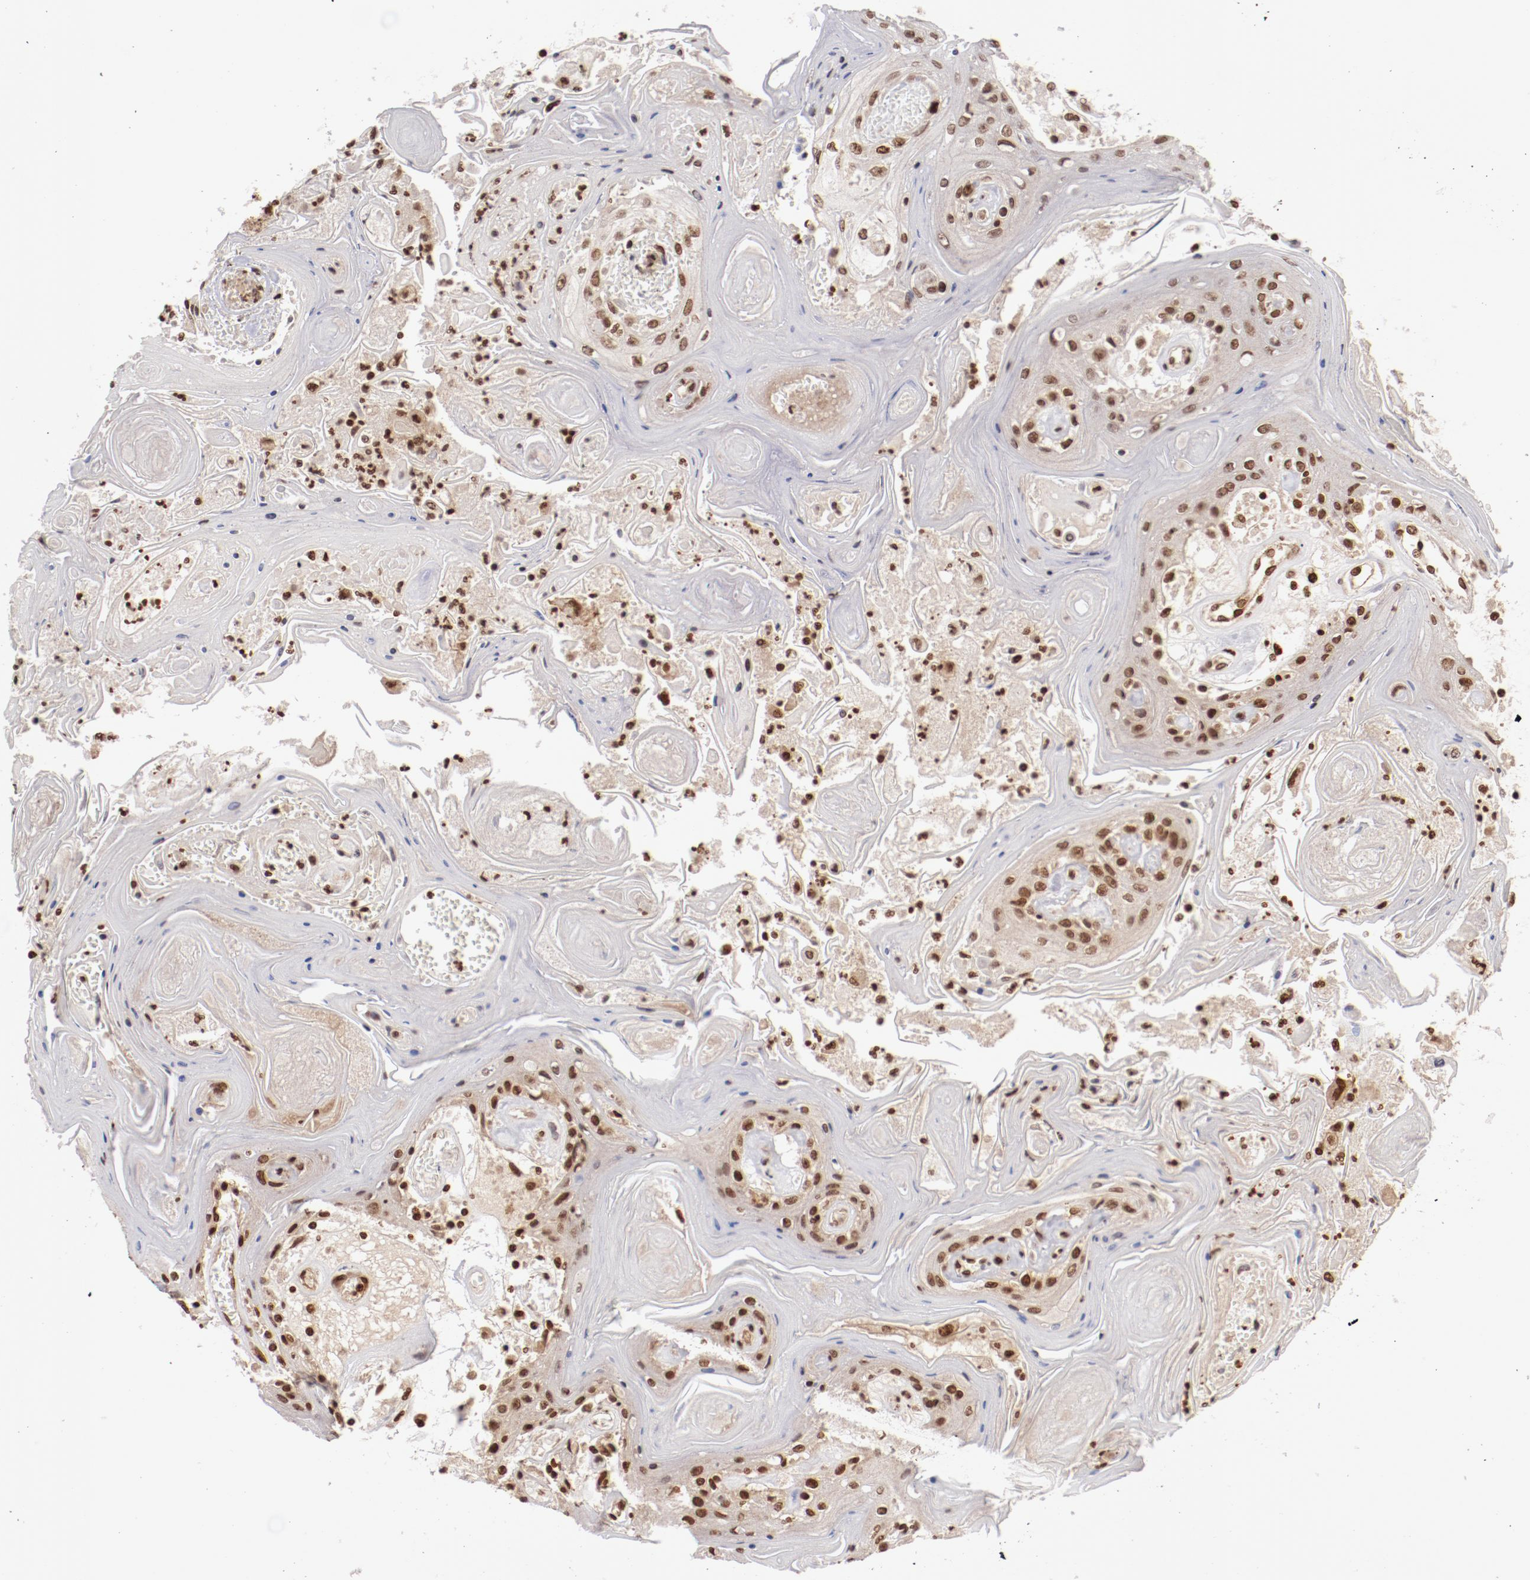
{"staining": {"intensity": "moderate", "quantity": ">75%", "location": "nuclear"}, "tissue": "head and neck cancer", "cell_type": "Tumor cells", "image_type": "cancer", "snomed": [{"axis": "morphology", "description": "Squamous cell carcinoma, NOS"}, {"axis": "topography", "description": "Oral tissue"}, {"axis": "topography", "description": "Head-Neck"}], "caption": "Tumor cells show medium levels of moderate nuclear staining in about >75% of cells in human head and neck squamous cell carcinoma. (IHC, brightfield microscopy, high magnification).", "gene": "ABL2", "patient": {"sex": "female", "age": 76}}